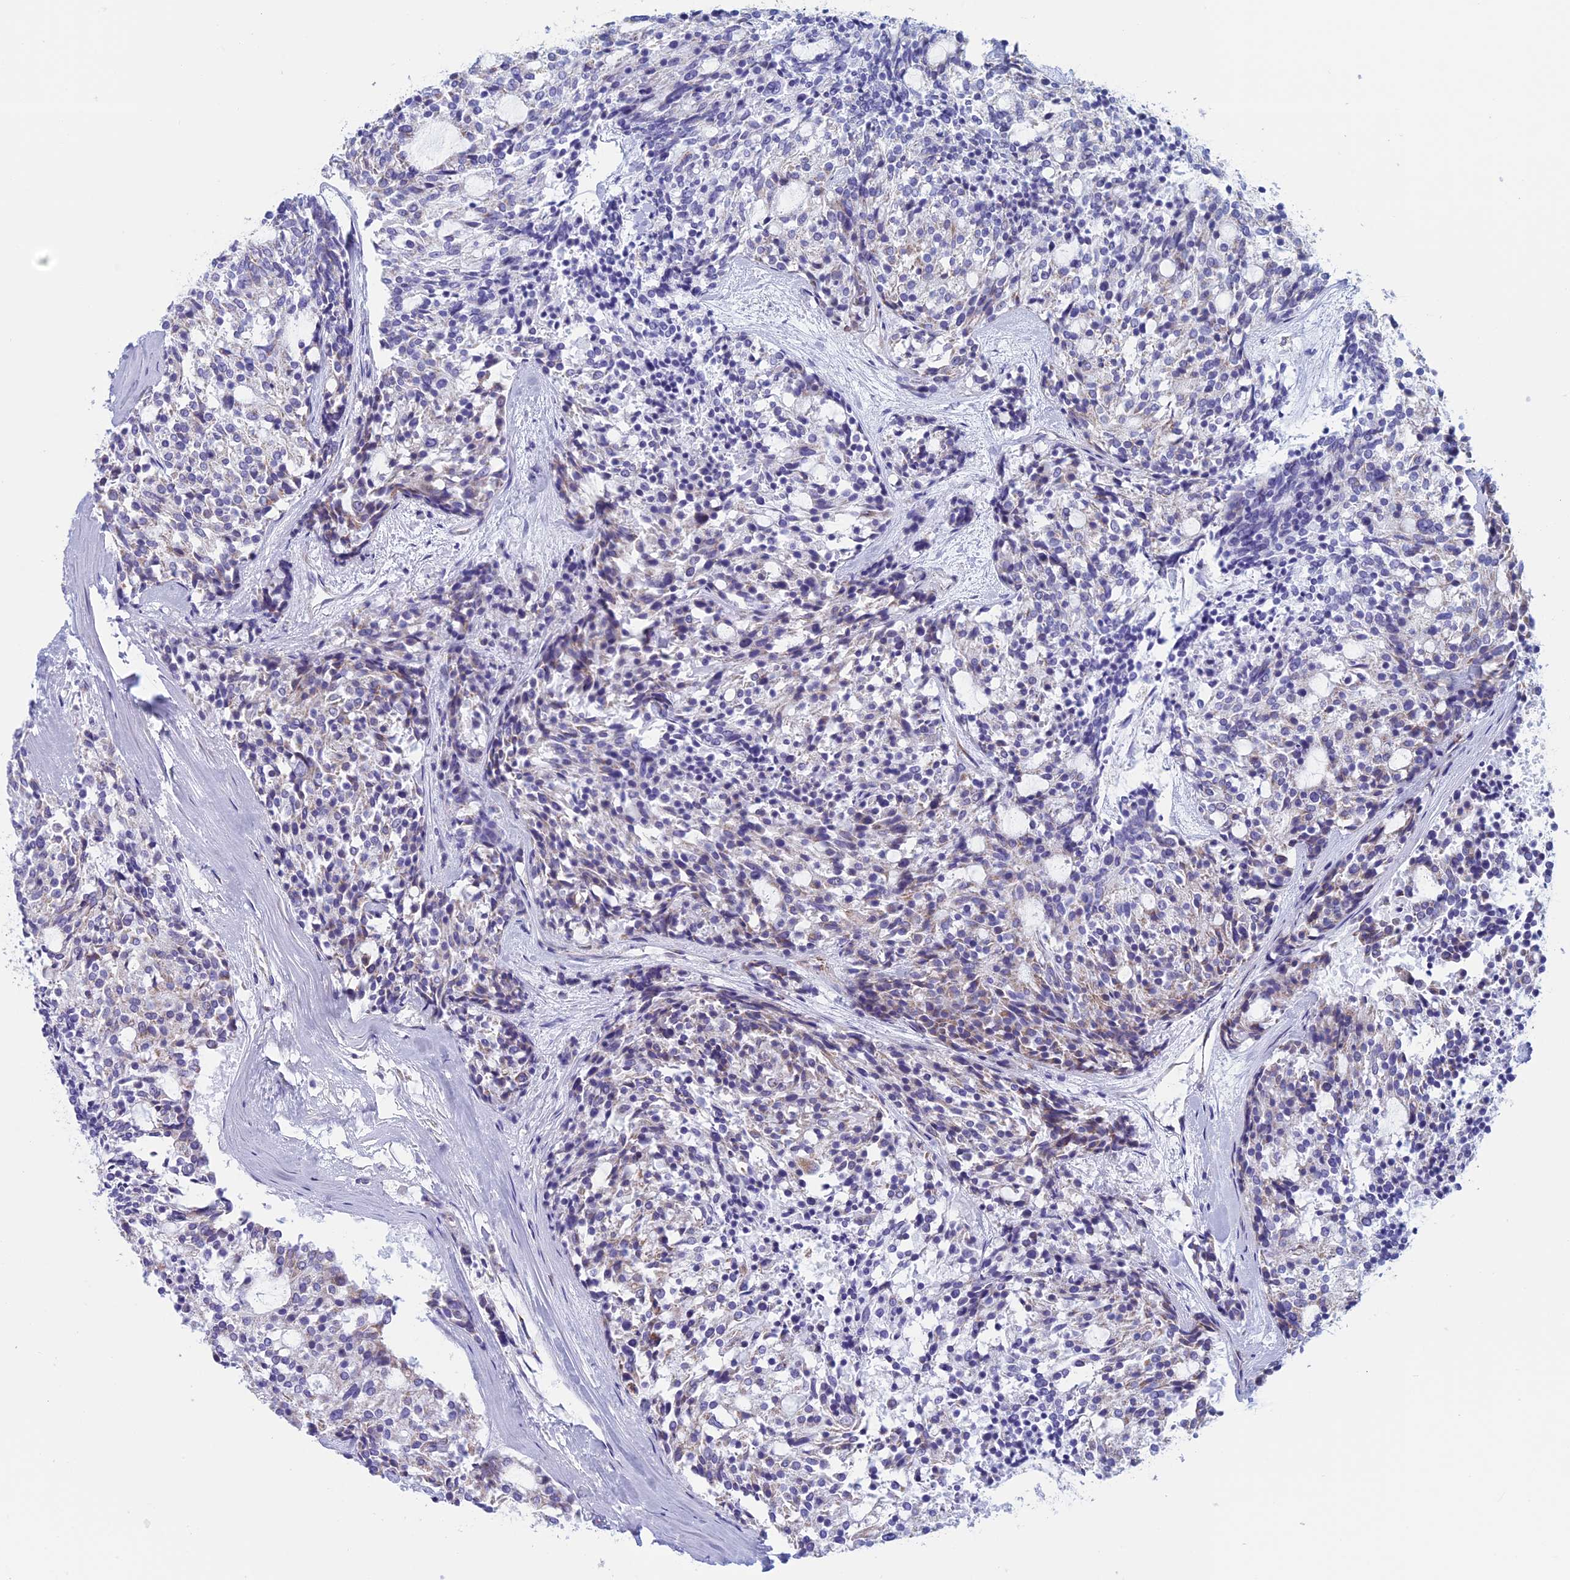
{"staining": {"intensity": "weak", "quantity": "<25%", "location": "cytoplasmic/membranous"}, "tissue": "carcinoid", "cell_type": "Tumor cells", "image_type": "cancer", "snomed": [{"axis": "morphology", "description": "Carcinoid, malignant, NOS"}, {"axis": "topography", "description": "Pancreas"}], "caption": "Immunohistochemistry (IHC) photomicrograph of malignant carcinoid stained for a protein (brown), which shows no expression in tumor cells.", "gene": "NDUFB9", "patient": {"sex": "female", "age": 54}}